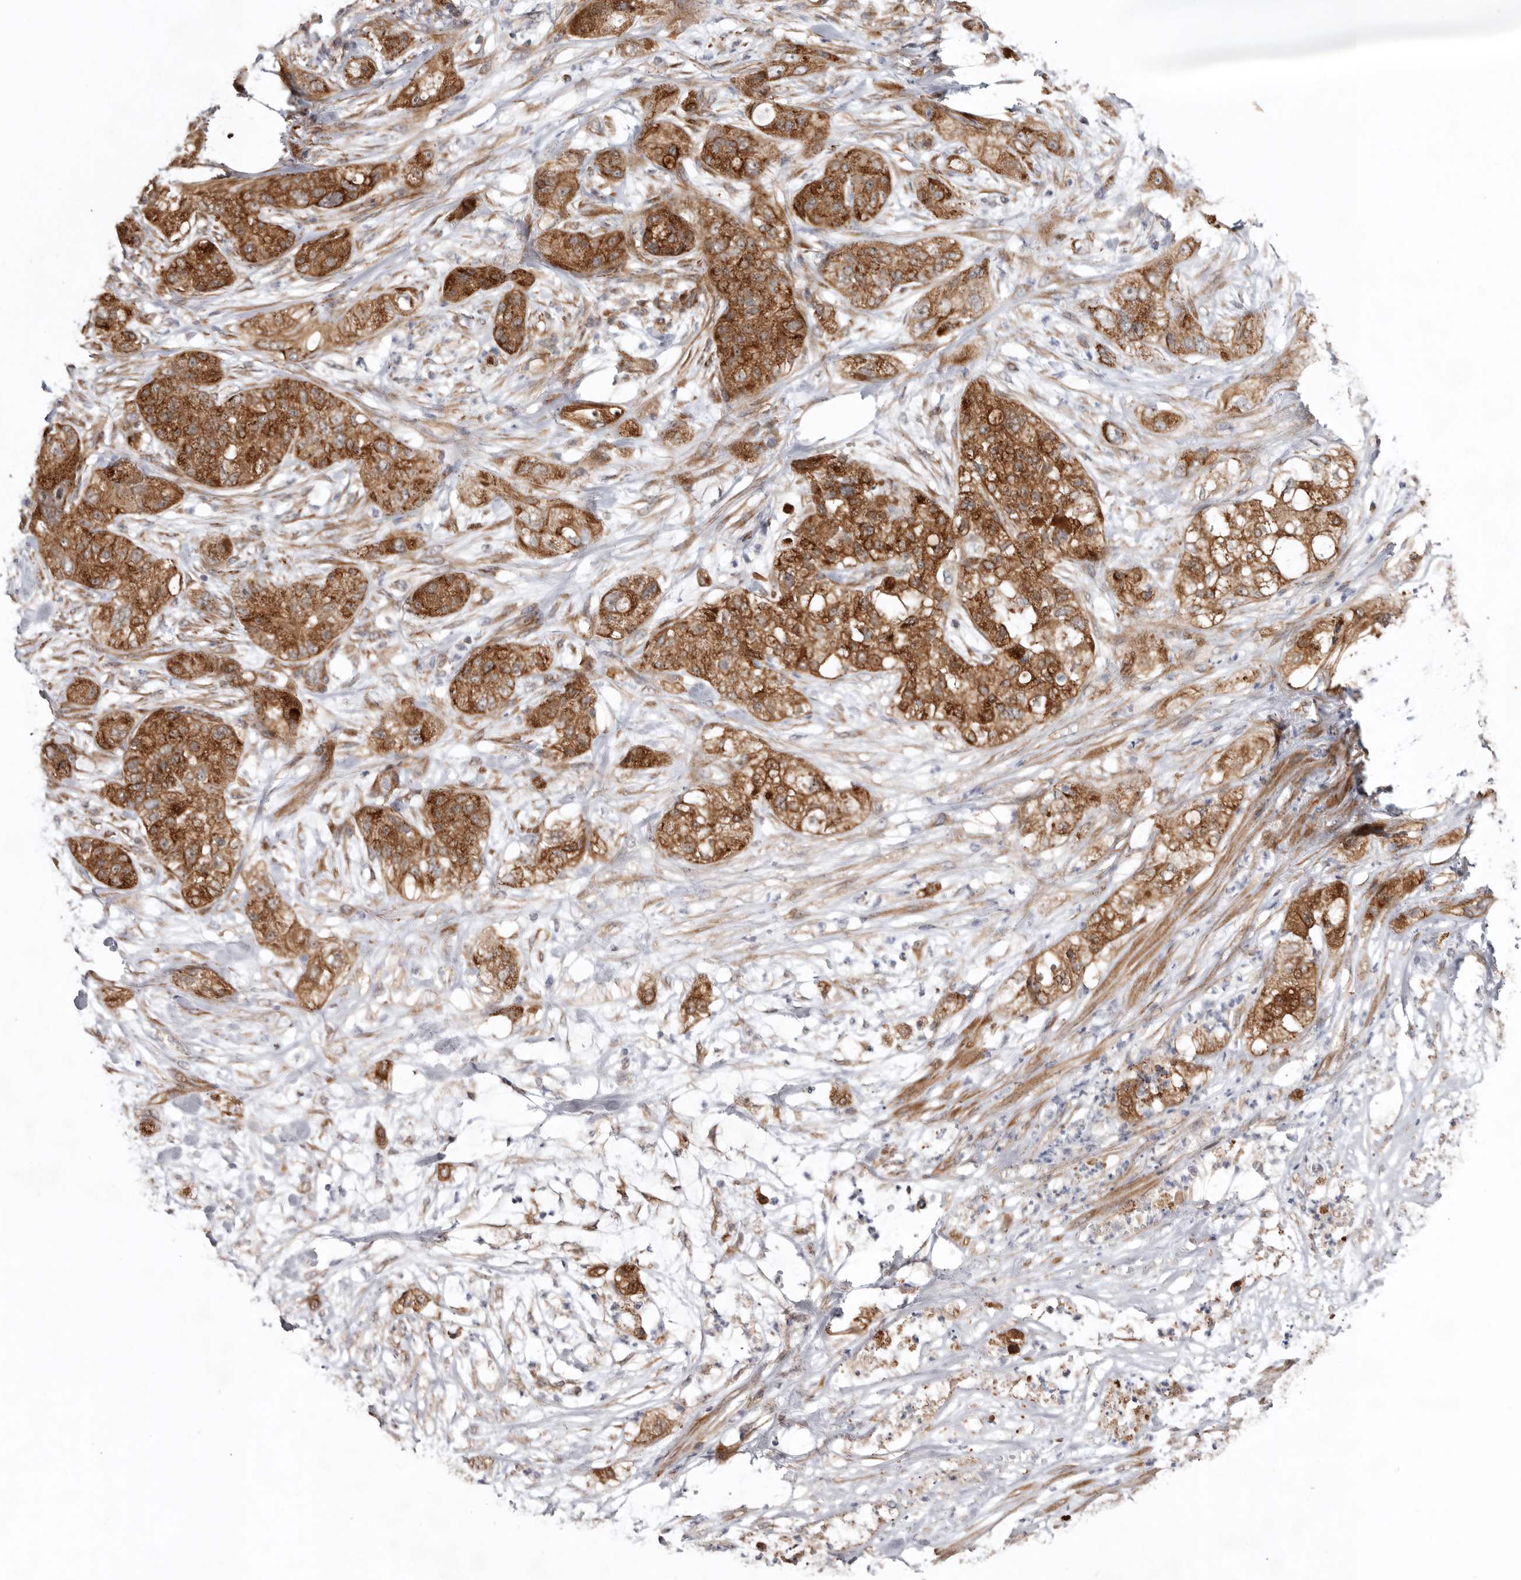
{"staining": {"intensity": "strong", "quantity": ">75%", "location": "cytoplasmic/membranous"}, "tissue": "pancreatic cancer", "cell_type": "Tumor cells", "image_type": "cancer", "snomed": [{"axis": "morphology", "description": "Adenocarcinoma, NOS"}, {"axis": "topography", "description": "Pancreas"}], "caption": "Pancreatic cancer (adenocarcinoma) was stained to show a protein in brown. There is high levels of strong cytoplasmic/membranous positivity in about >75% of tumor cells. Using DAB (3,3'-diaminobenzidine) (brown) and hematoxylin (blue) stains, captured at high magnification using brightfield microscopy.", "gene": "PROKR1", "patient": {"sex": "female", "age": 78}}